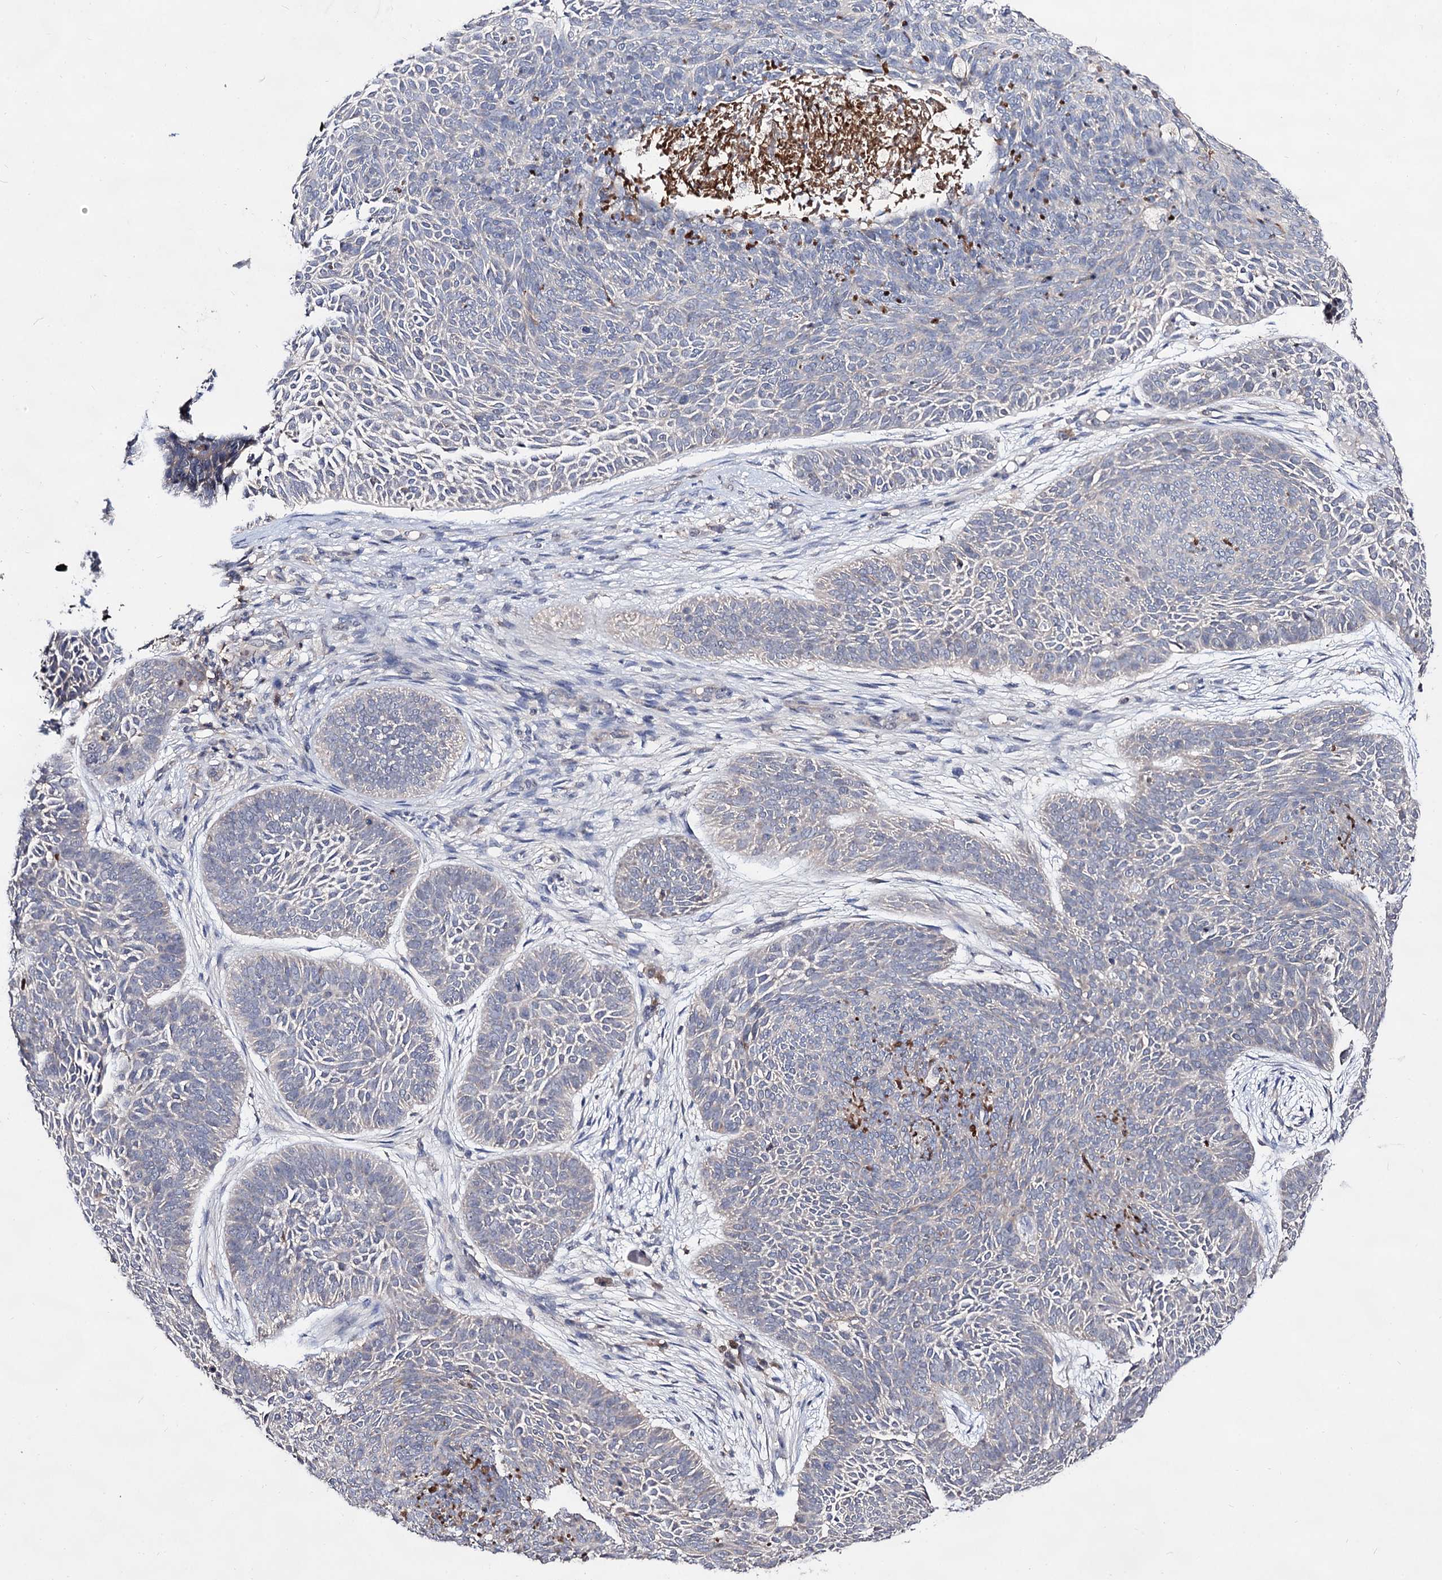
{"staining": {"intensity": "negative", "quantity": "none", "location": "none"}, "tissue": "skin cancer", "cell_type": "Tumor cells", "image_type": "cancer", "snomed": [{"axis": "morphology", "description": "Basal cell carcinoma"}, {"axis": "topography", "description": "Skin"}], "caption": "Human skin basal cell carcinoma stained for a protein using immunohistochemistry (IHC) exhibits no expression in tumor cells.", "gene": "ACTR6", "patient": {"sex": "male", "age": 85}}